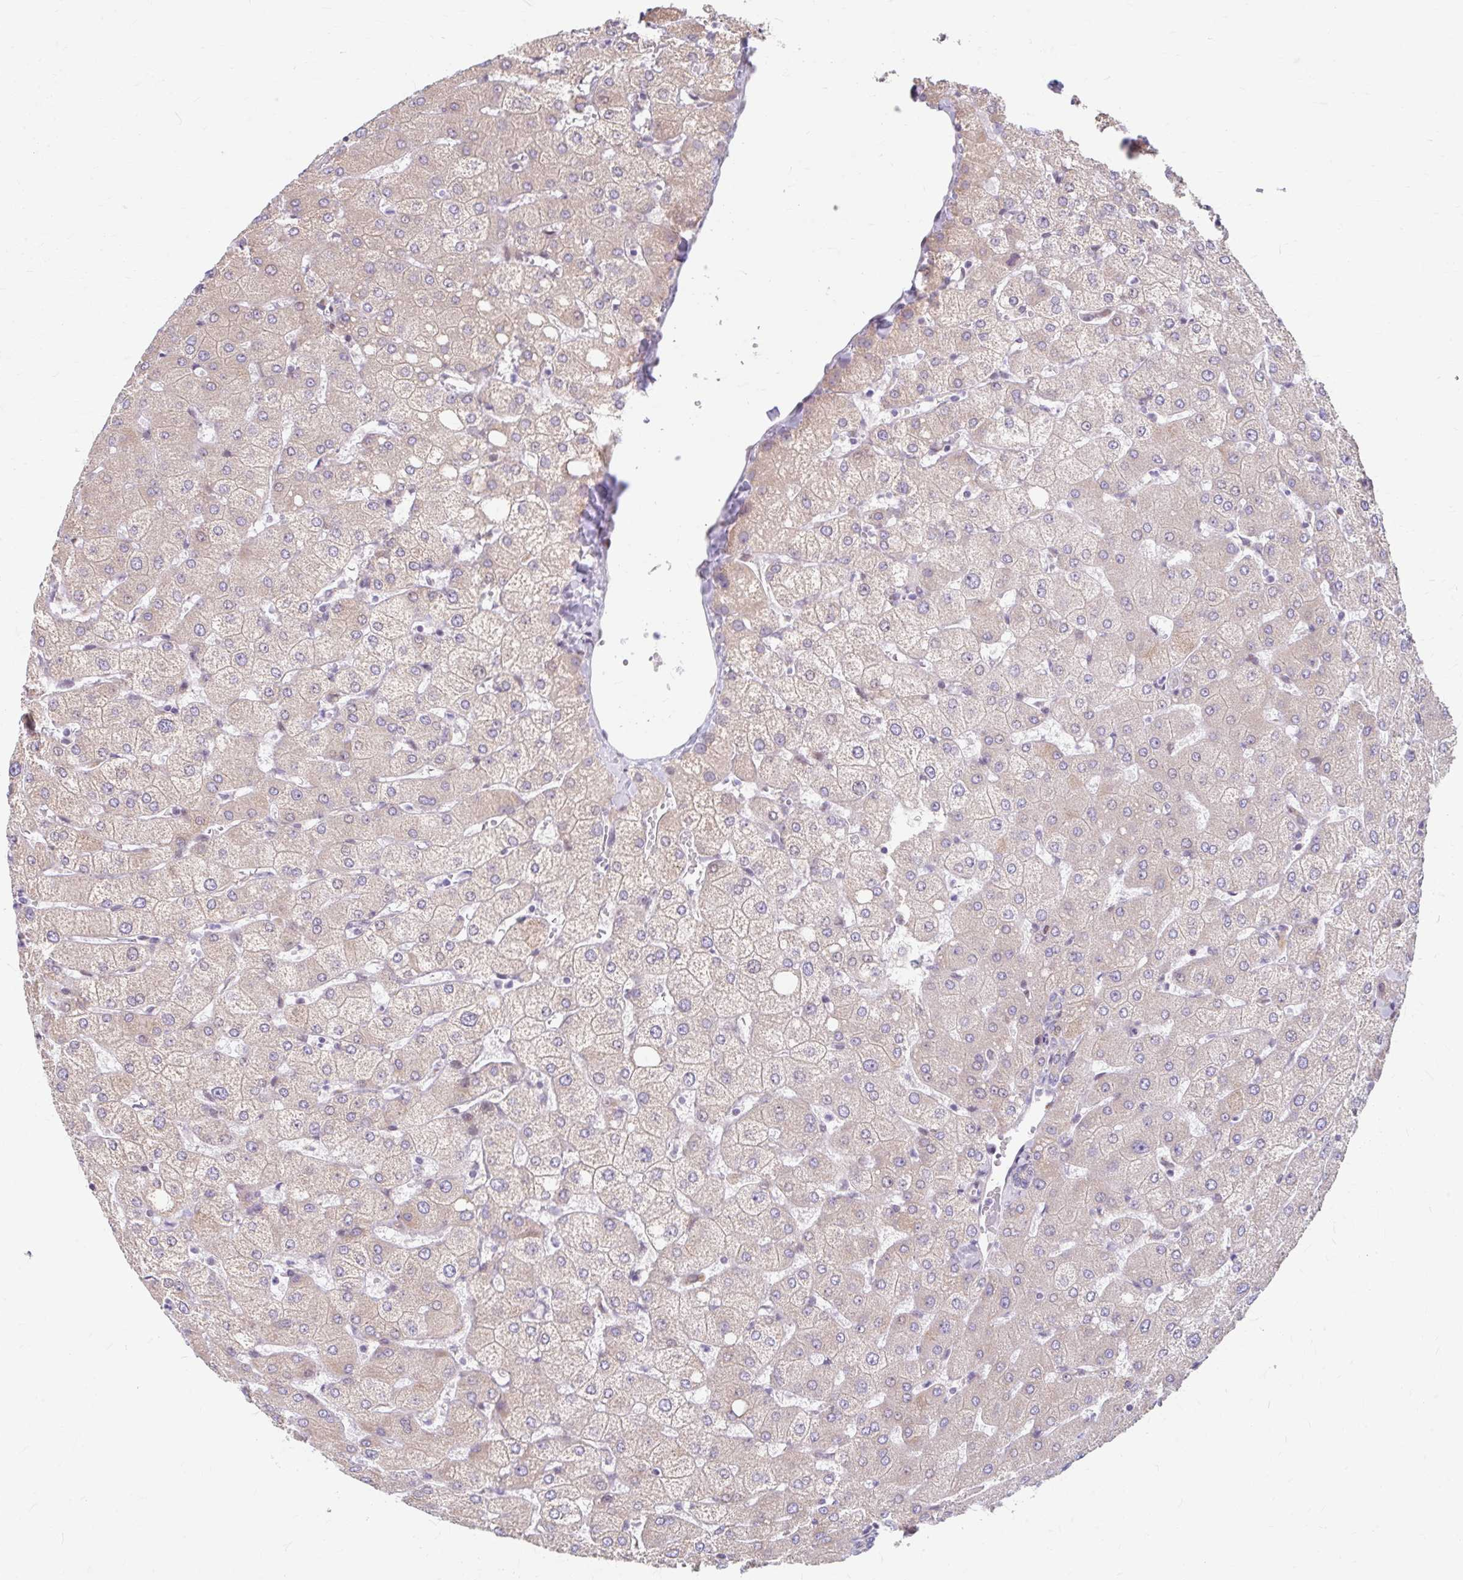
{"staining": {"intensity": "negative", "quantity": "none", "location": "none"}, "tissue": "liver", "cell_type": "Cholangiocytes", "image_type": "normal", "snomed": [{"axis": "morphology", "description": "Normal tissue, NOS"}, {"axis": "topography", "description": "Liver"}], "caption": "IHC photomicrograph of benign liver: human liver stained with DAB displays no significant protein positivity in cholangiocytes.", "gene": "BEAN1", "patient": {"sex": "female", "age": 54}}